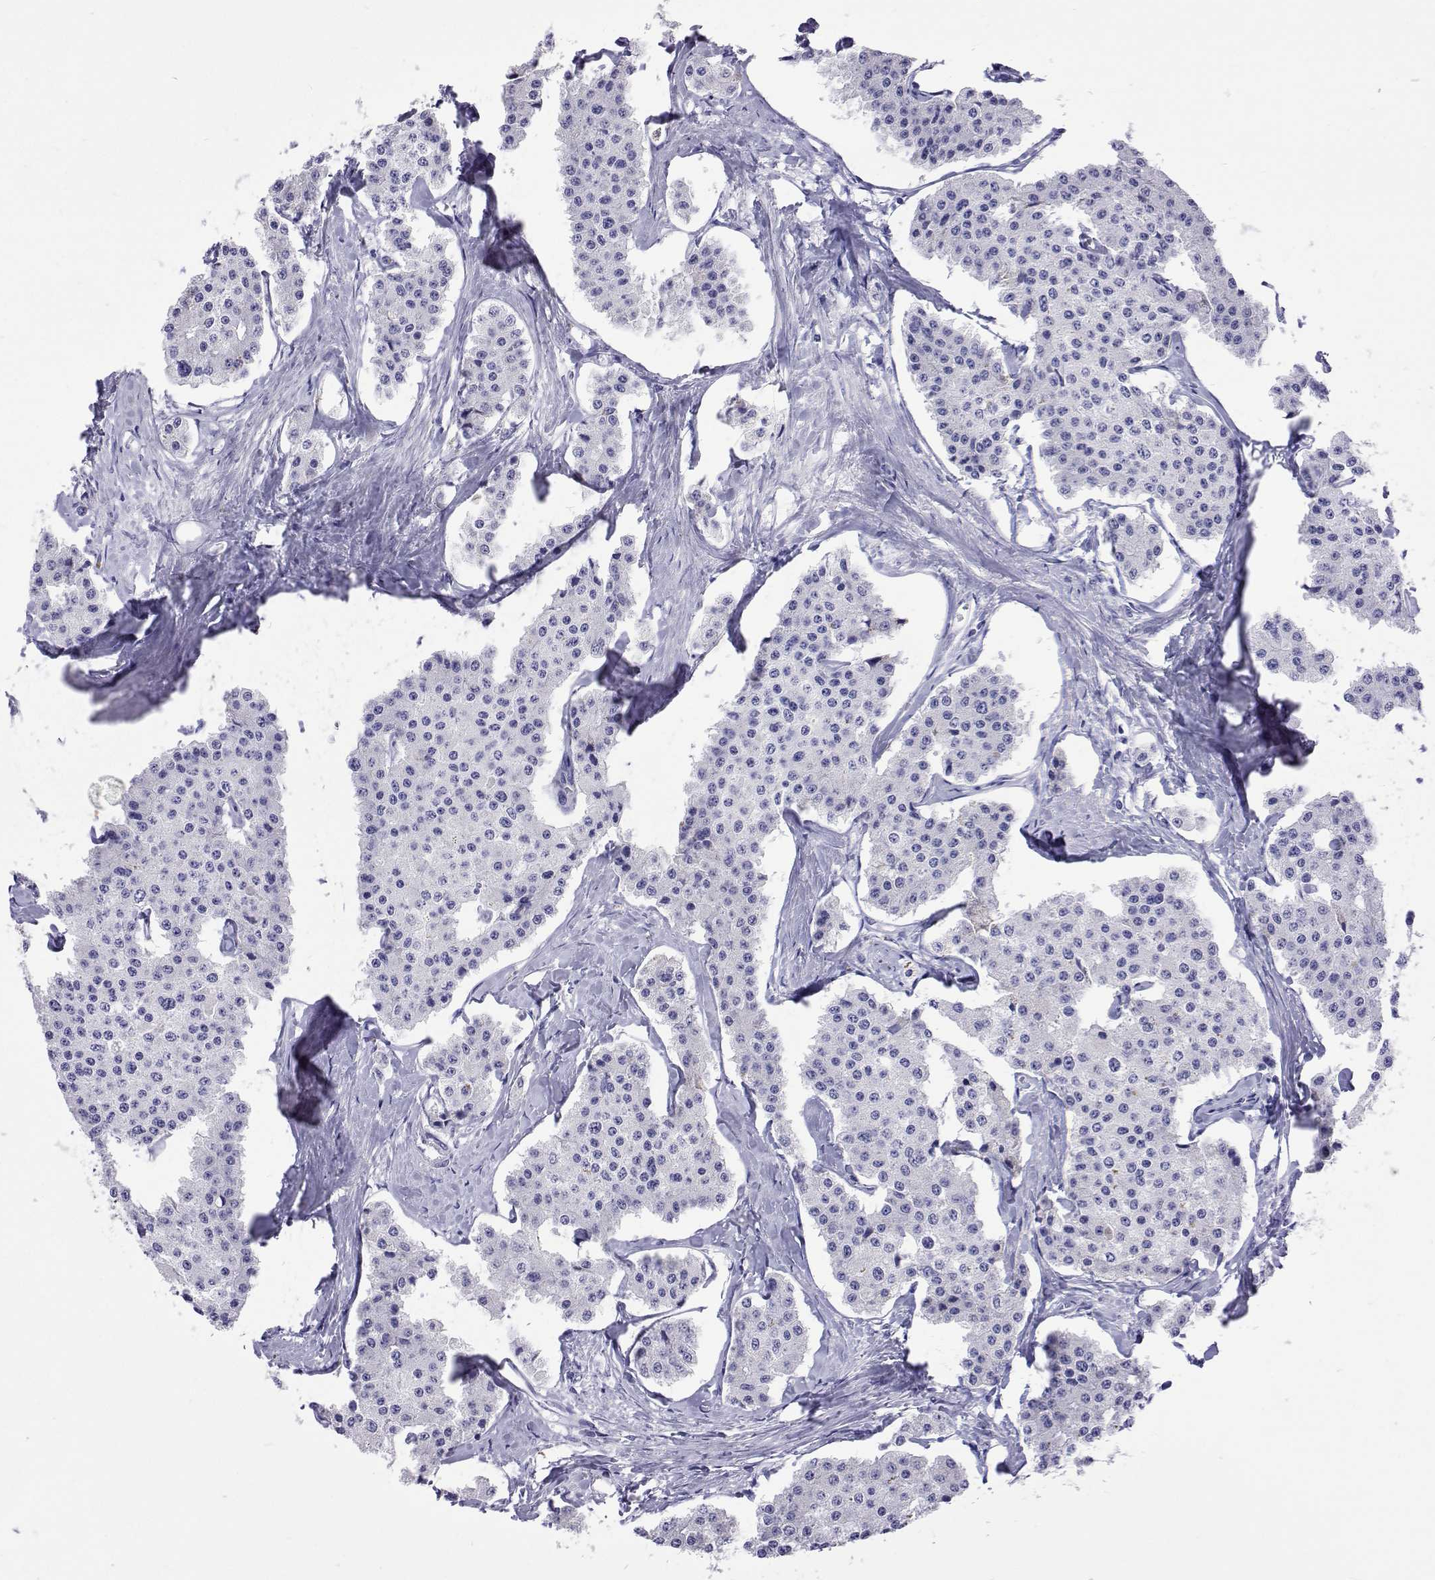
{"staining": {"intensity": "negative", "quantity": "none", "location": "none"}, "tissue": "carcinoid", "cell_type": "Tumor cells", "image_type": "cancer", "snomed": [{"axis": "morphology", "description": "Carcinoid, malignant, NOS"}, {"axis": "topography", "description": "Small intestine"}], "caption": "Tumor cells show no significant staining in malignant carcinoid.", "gene": "UMODL1", "patient": {"sex": "female", "age": 65}}